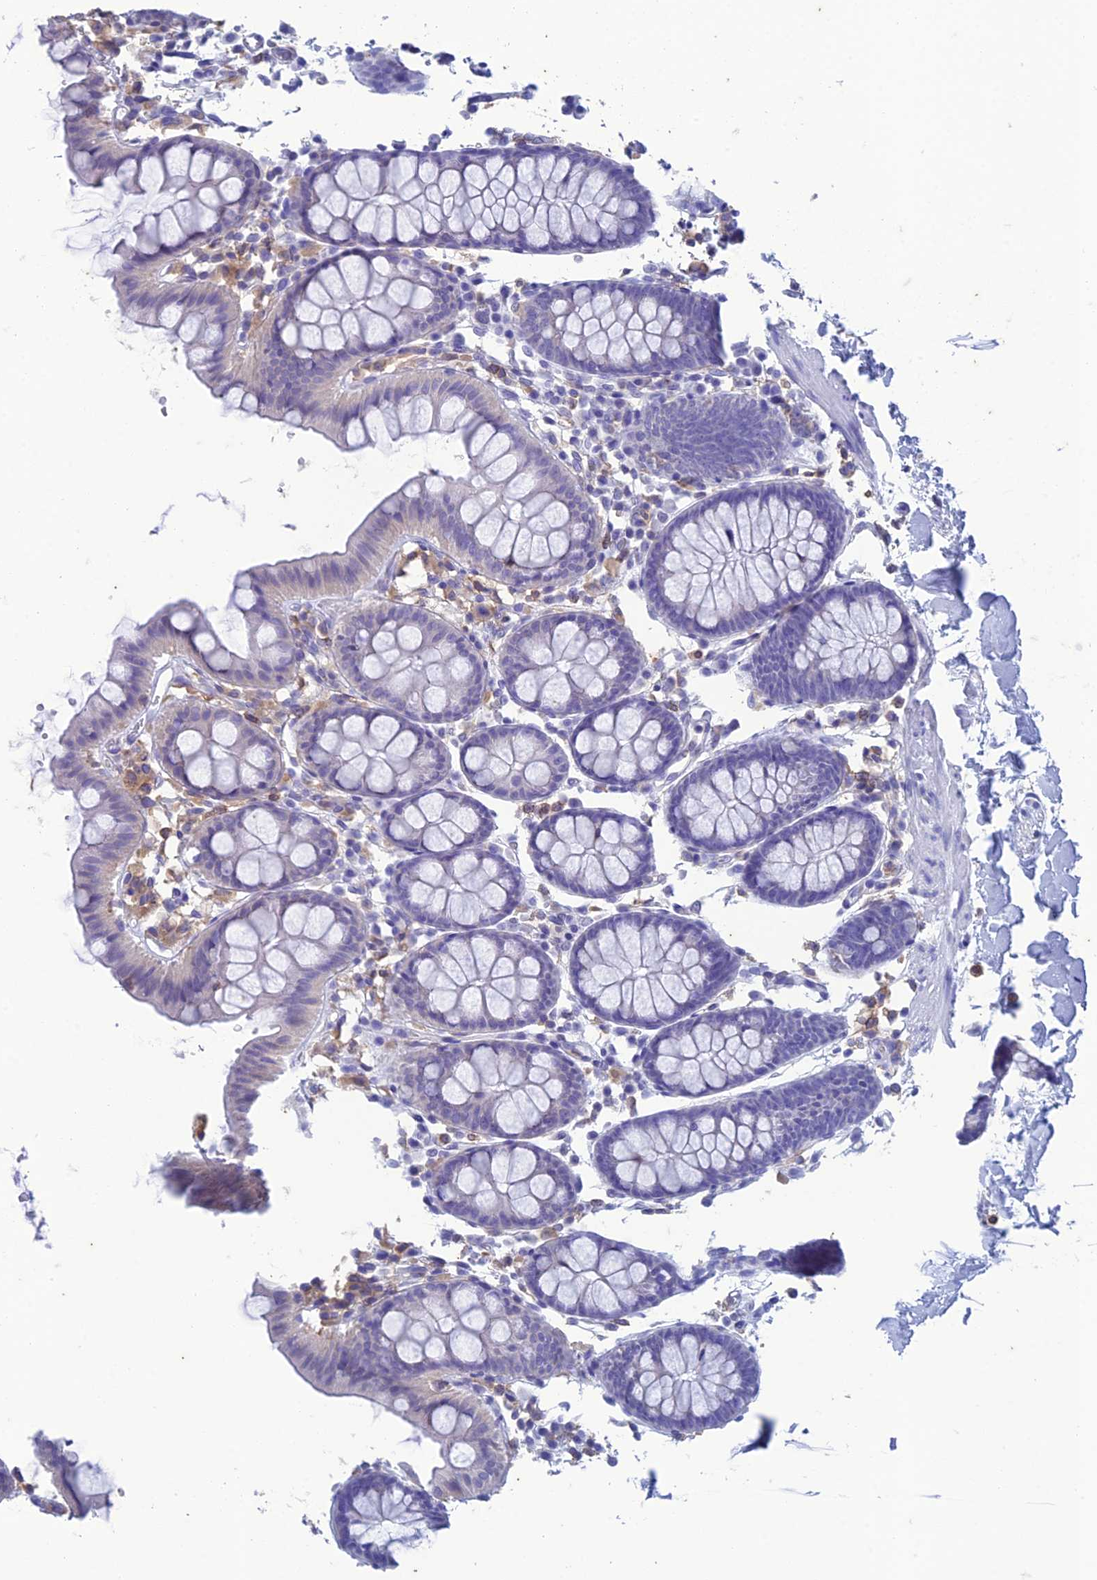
{"staining": {"intensity": "negative", "quantity": "none", "location": "none"}, "tissue": "colon", "cell_type": "Endothelial cells", "image_type": "normal", "snomed": [{"axis": "morphology", "description": "Normal tissue, NOS"}, {"axis": "topography", "description": "Colon"}], "caption": "This is an immunohistochemistry micrograph of normal human colon. There is no positivity in endothelial cells.", "gene": "FGF7", "patient": {"sex": "male", "age": 75}}